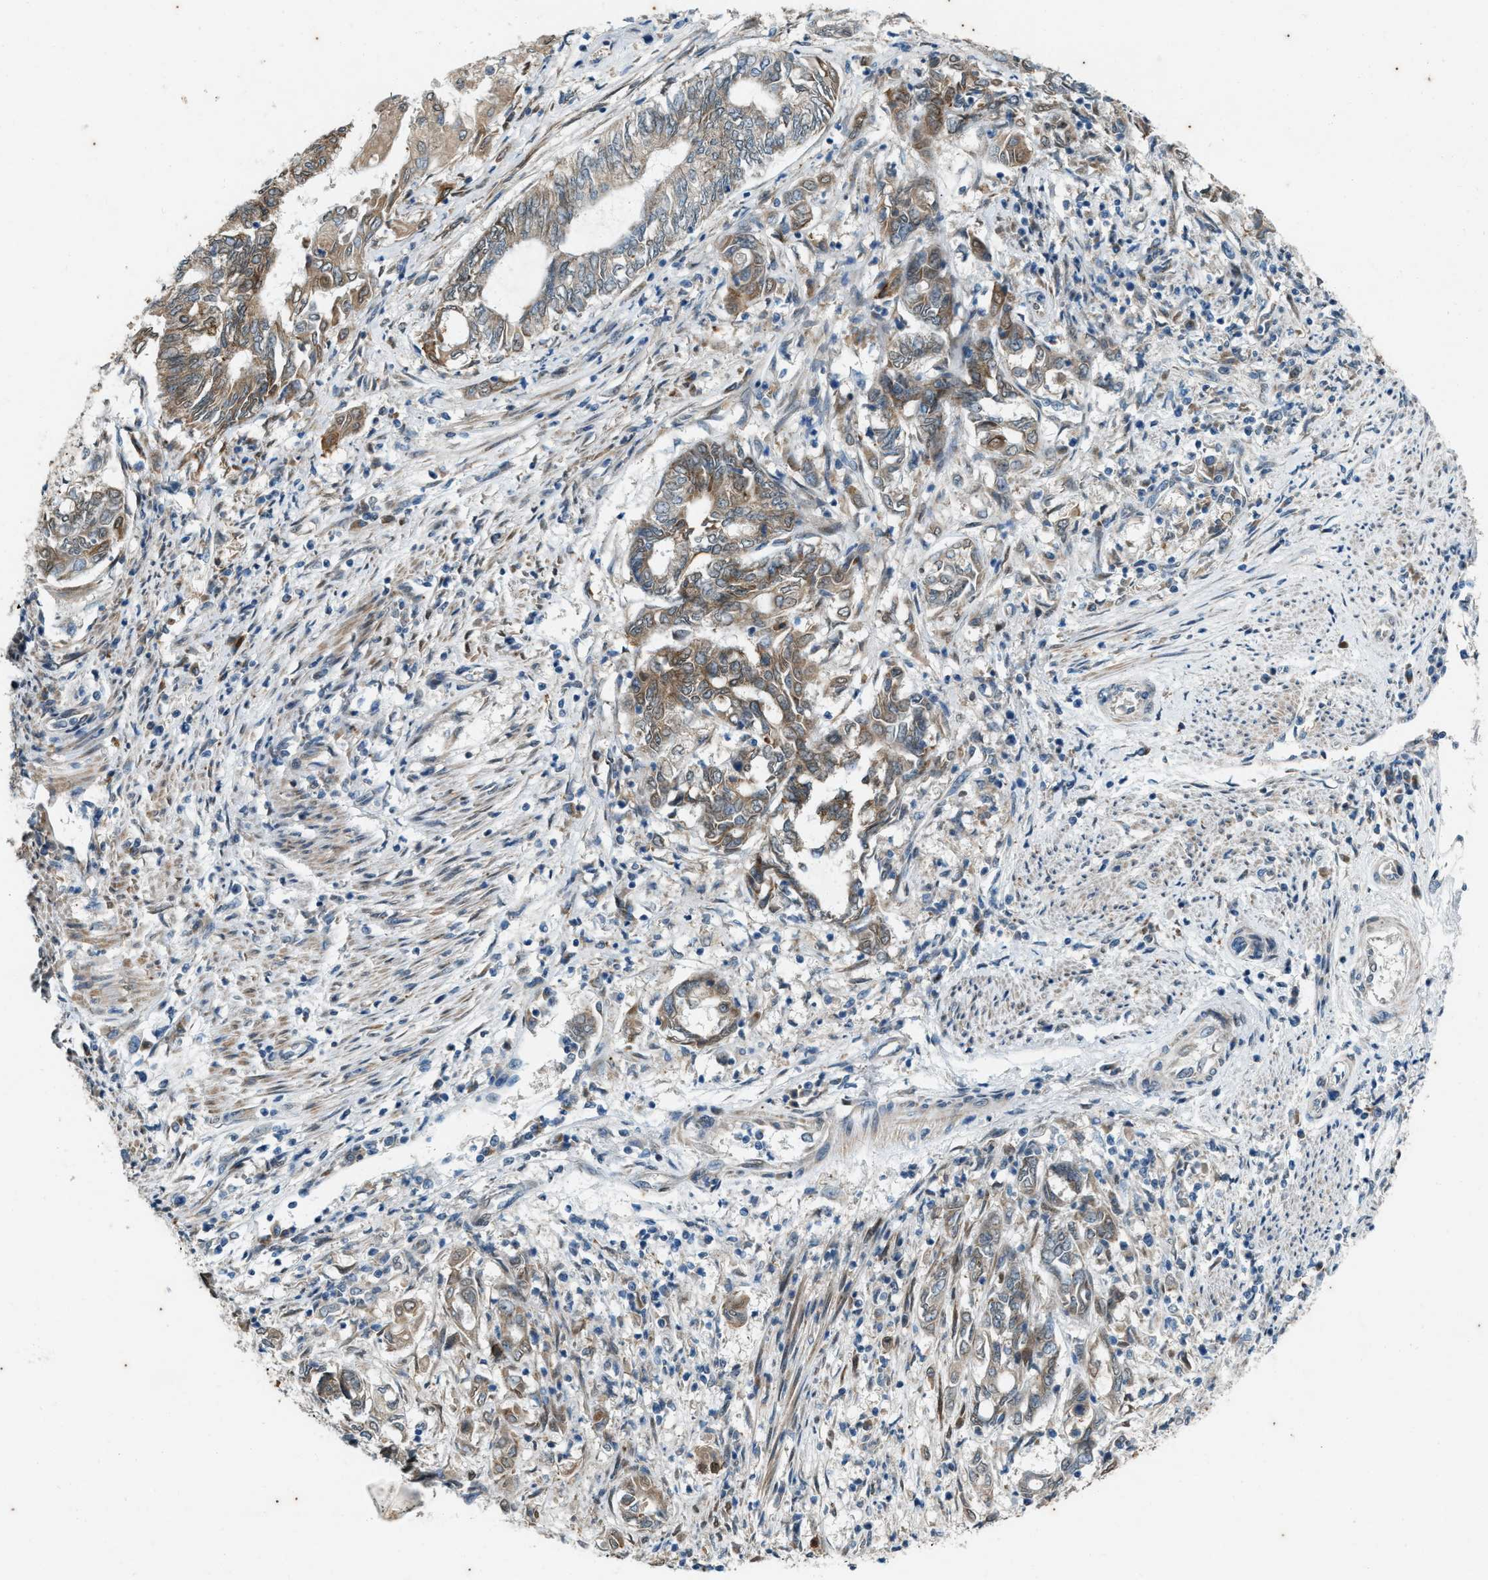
{"staining": {"intensity": "moderate", "quantity": ">75%", "location": "cytoplasmic/membranous"}, "tissue": "endometrial cancer", "cell_type": "Tumor cells", "image_type": "cancer", "snomed": [{"axis": "morphology", "description": "Adenocarcinoma, NOS"}, {"axis": "topography", "description": "Uterus"}, {"axis": "topography", "description": "Endometrium"}], "caption": "IHC (DAB) staining of human adenocarcinoma (endometrial) shows moderate cytoplasmic/membranous protein positivity in approximately >75% of tumor cells. (Brightfield microscopy of DAB IHC at high magnification).", "gene": "CHPF2", "patient": {"sex": "female", "age": 70}}